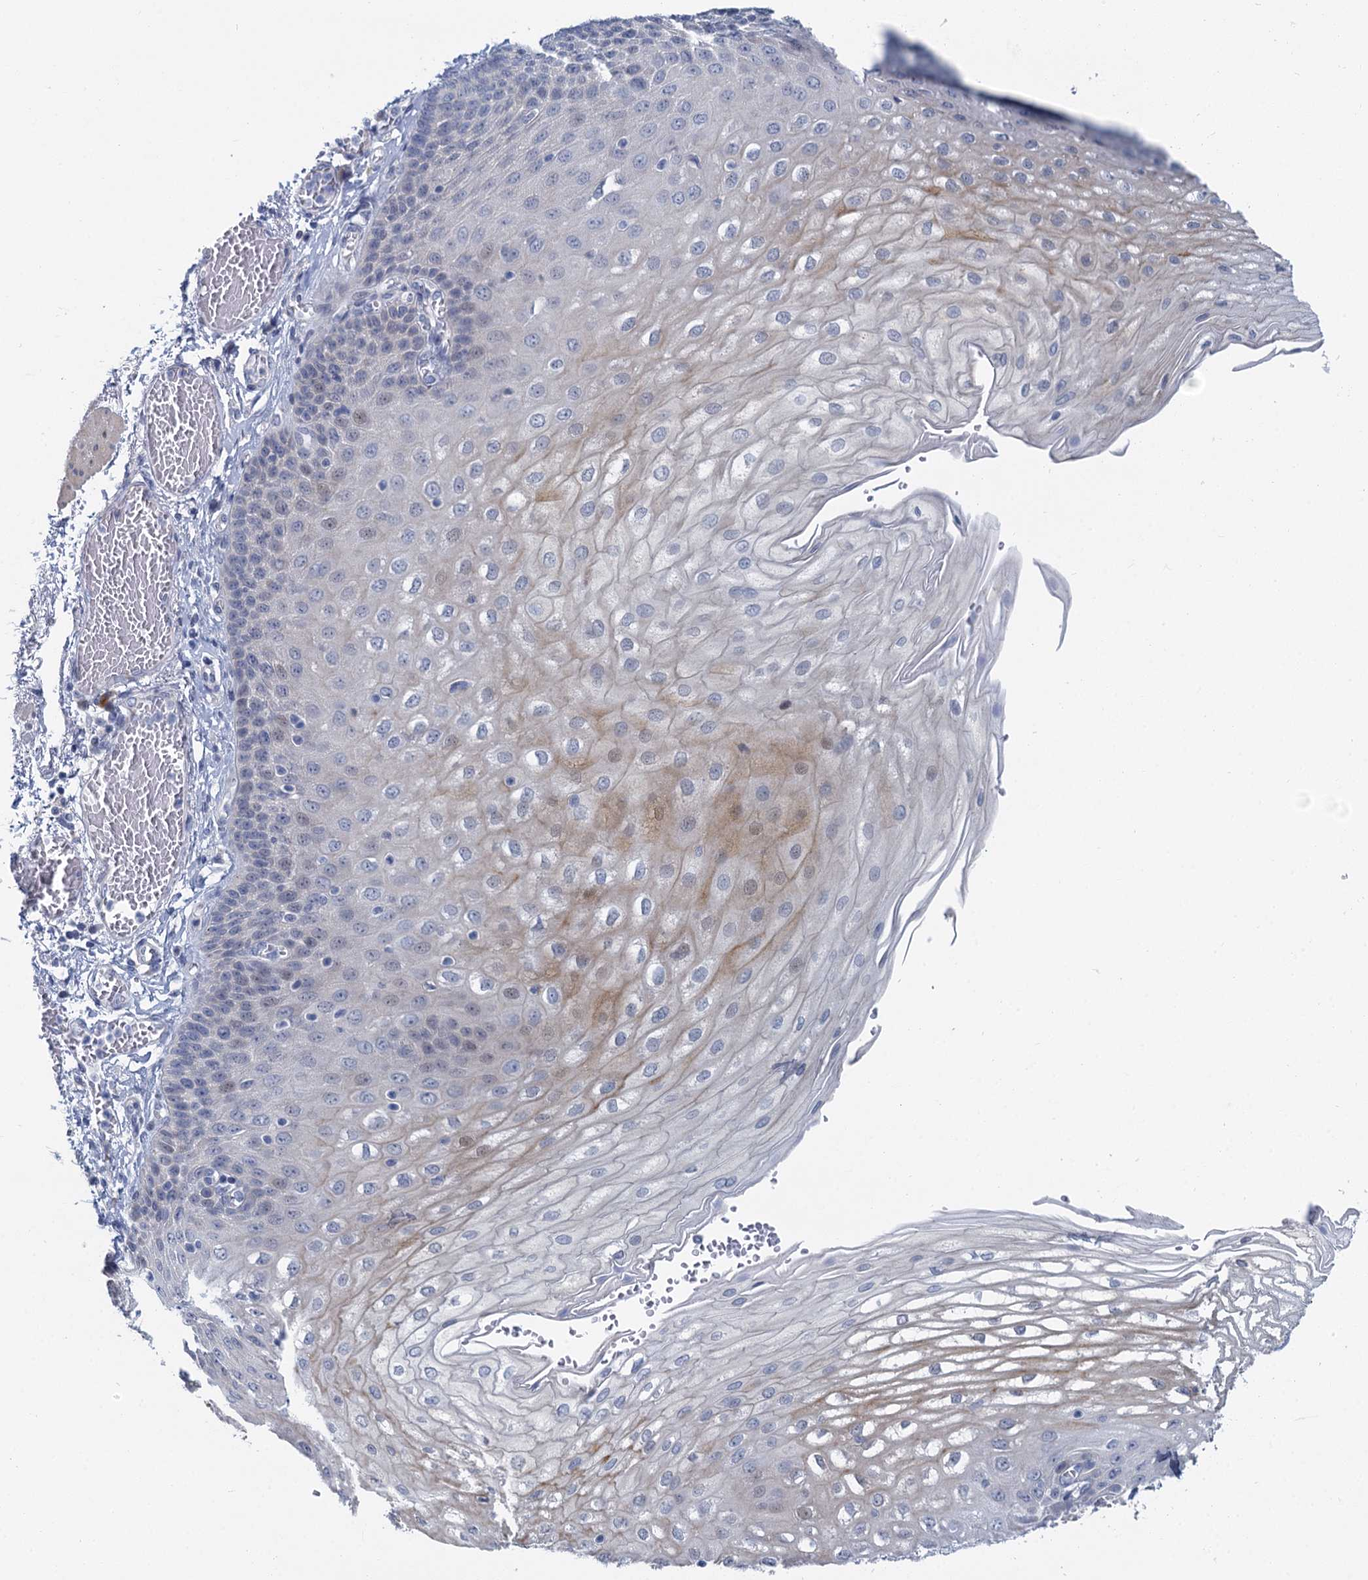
{"staining": {"intensity": "weak", "quantity": "<25%", "location": "cytoplasmic/membranous"}, "tissue": "esophagus", "cell_type": "Squamous epithelial cells", "image_type": "normal", "snomed": [{"axis": "morphology", "description": "Normal tissue, NOS"}, {"axis": "topography", "description": "Esophagus"}], "caption": "The IHC micrograph has no significant expression in squamous epithelial cells of esophagus. (Immunohistochemistry (ihc), brightfield microscopy, high magnification).", "gene": "ACRBP", "patient": {"sex": "male", "age": 81}}